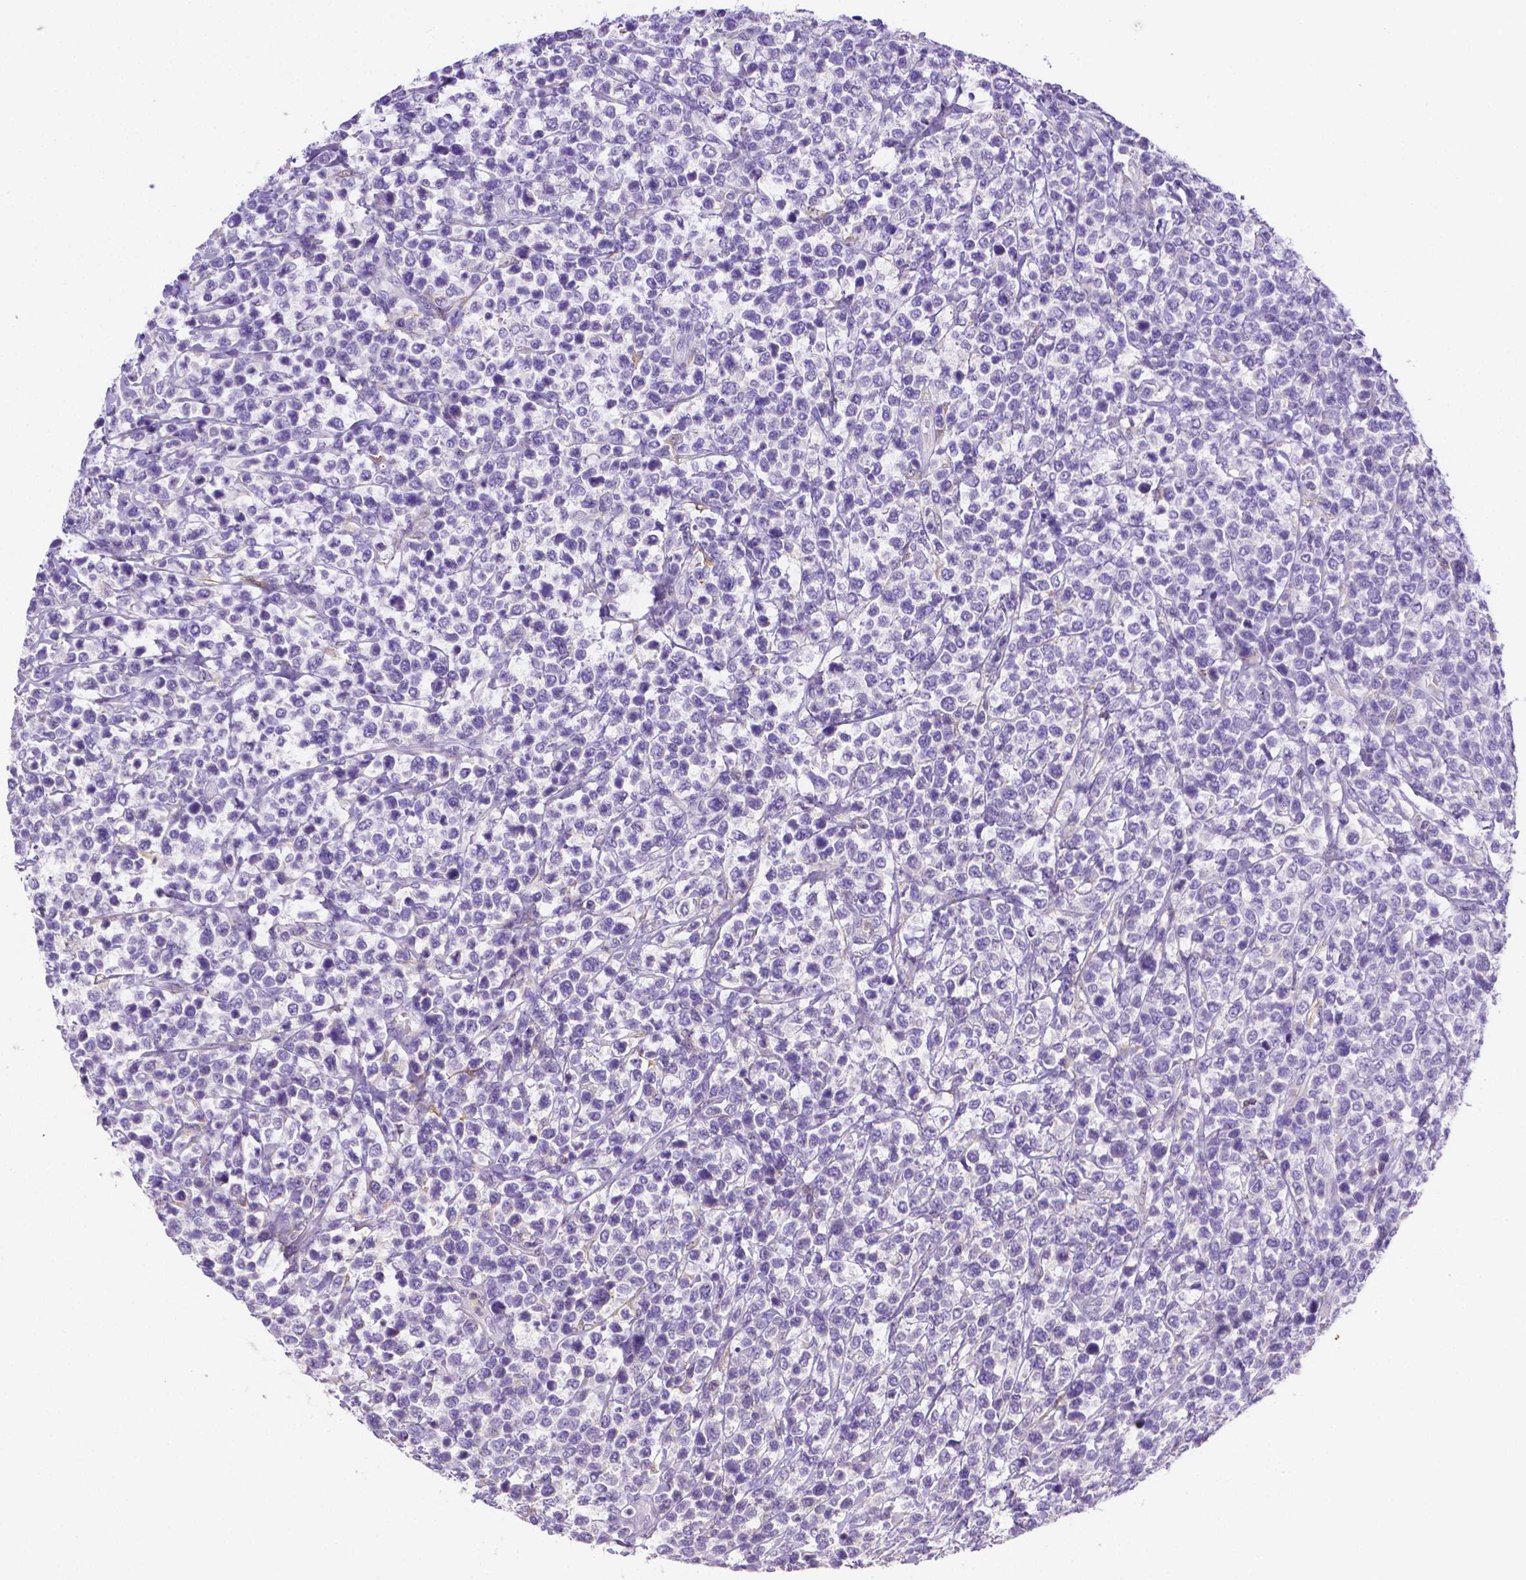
{"staining": {"intensity": "negative", "quantity": "none", "location": "none"}, "tissue": "lymphoma", "cell_type": "Tumor cells", "image_type": "cancer", "snomed": [{"axis": "morphology", "description": "Malignant lymphoma, non-Hodgkin's type, High grade"}, {"axis": "topography", "description": "Soft tissue"}], "caption": "The IHC photomicrograph has no significant positivity in tumor cells of lymphoma tissue.", "gene": "NXPH2", "patient": {"sex": "female", "age": 56}}